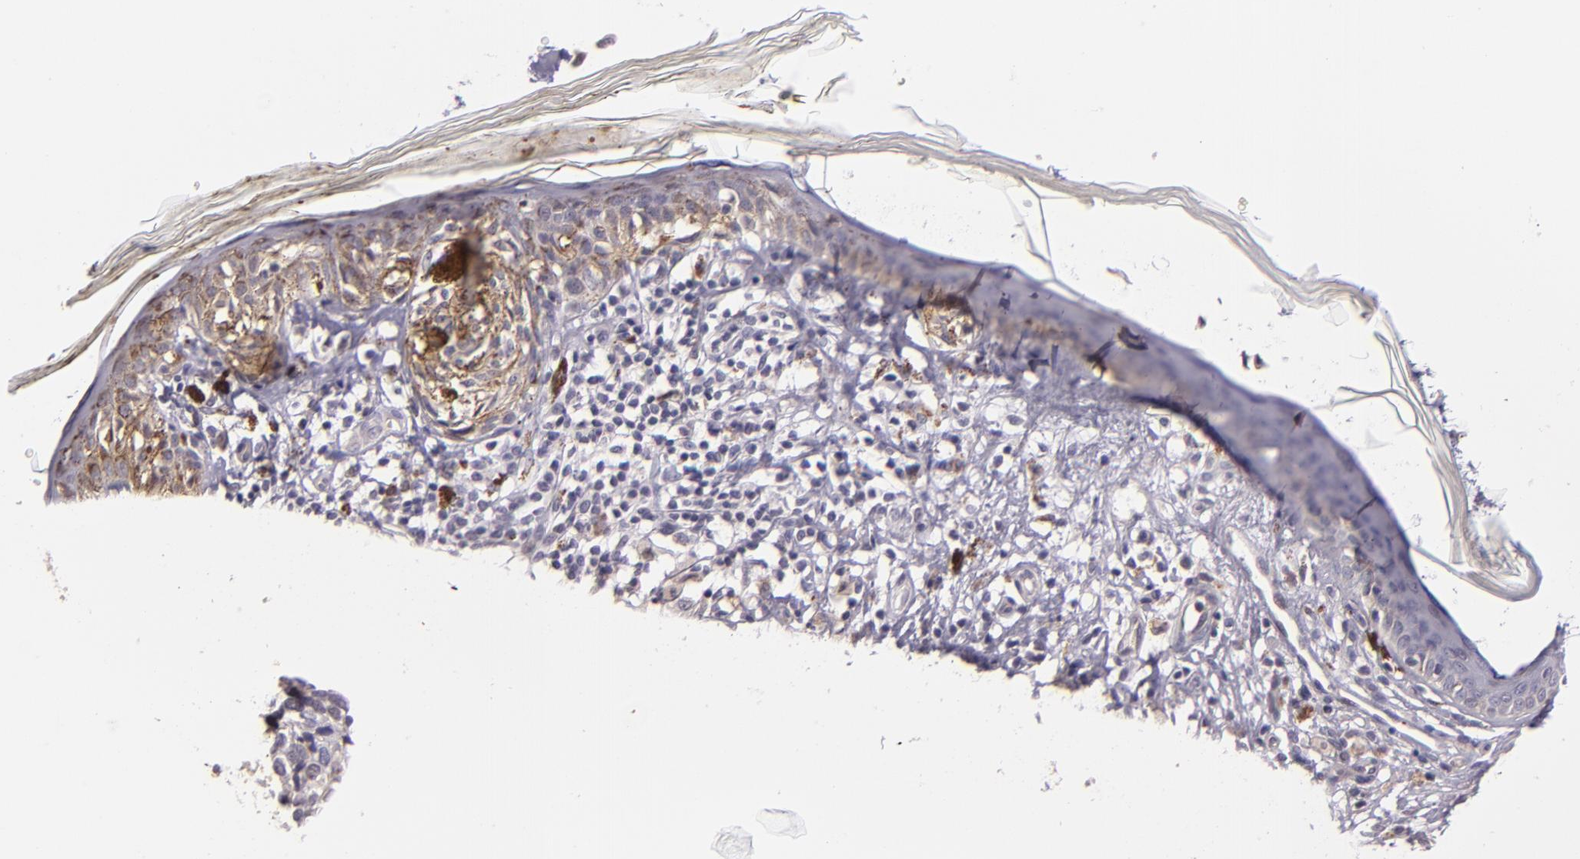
{"staining": {"intensity": "negative", "quantity": "none", "location": "none"}, "tissue": "melanoma", "cell_type": "Tumor cells", "image_type": "cancer", "snomed": [{"axis": "morphology", "description": "Malignant melanoma, NOS"}, {"axis": "topography", "description": "Skin"}], "caption": "The IHC image has no significant positivity in tumor cells of malignant melanoma tissue. The staining was performed using DAB to visualize the protein expression in brown, while the nuclei were stained in blue with hematoxylin (Magnification: 20x).", "gene": "SYTL4", "patient": {"sex": "male", "age": 88}}